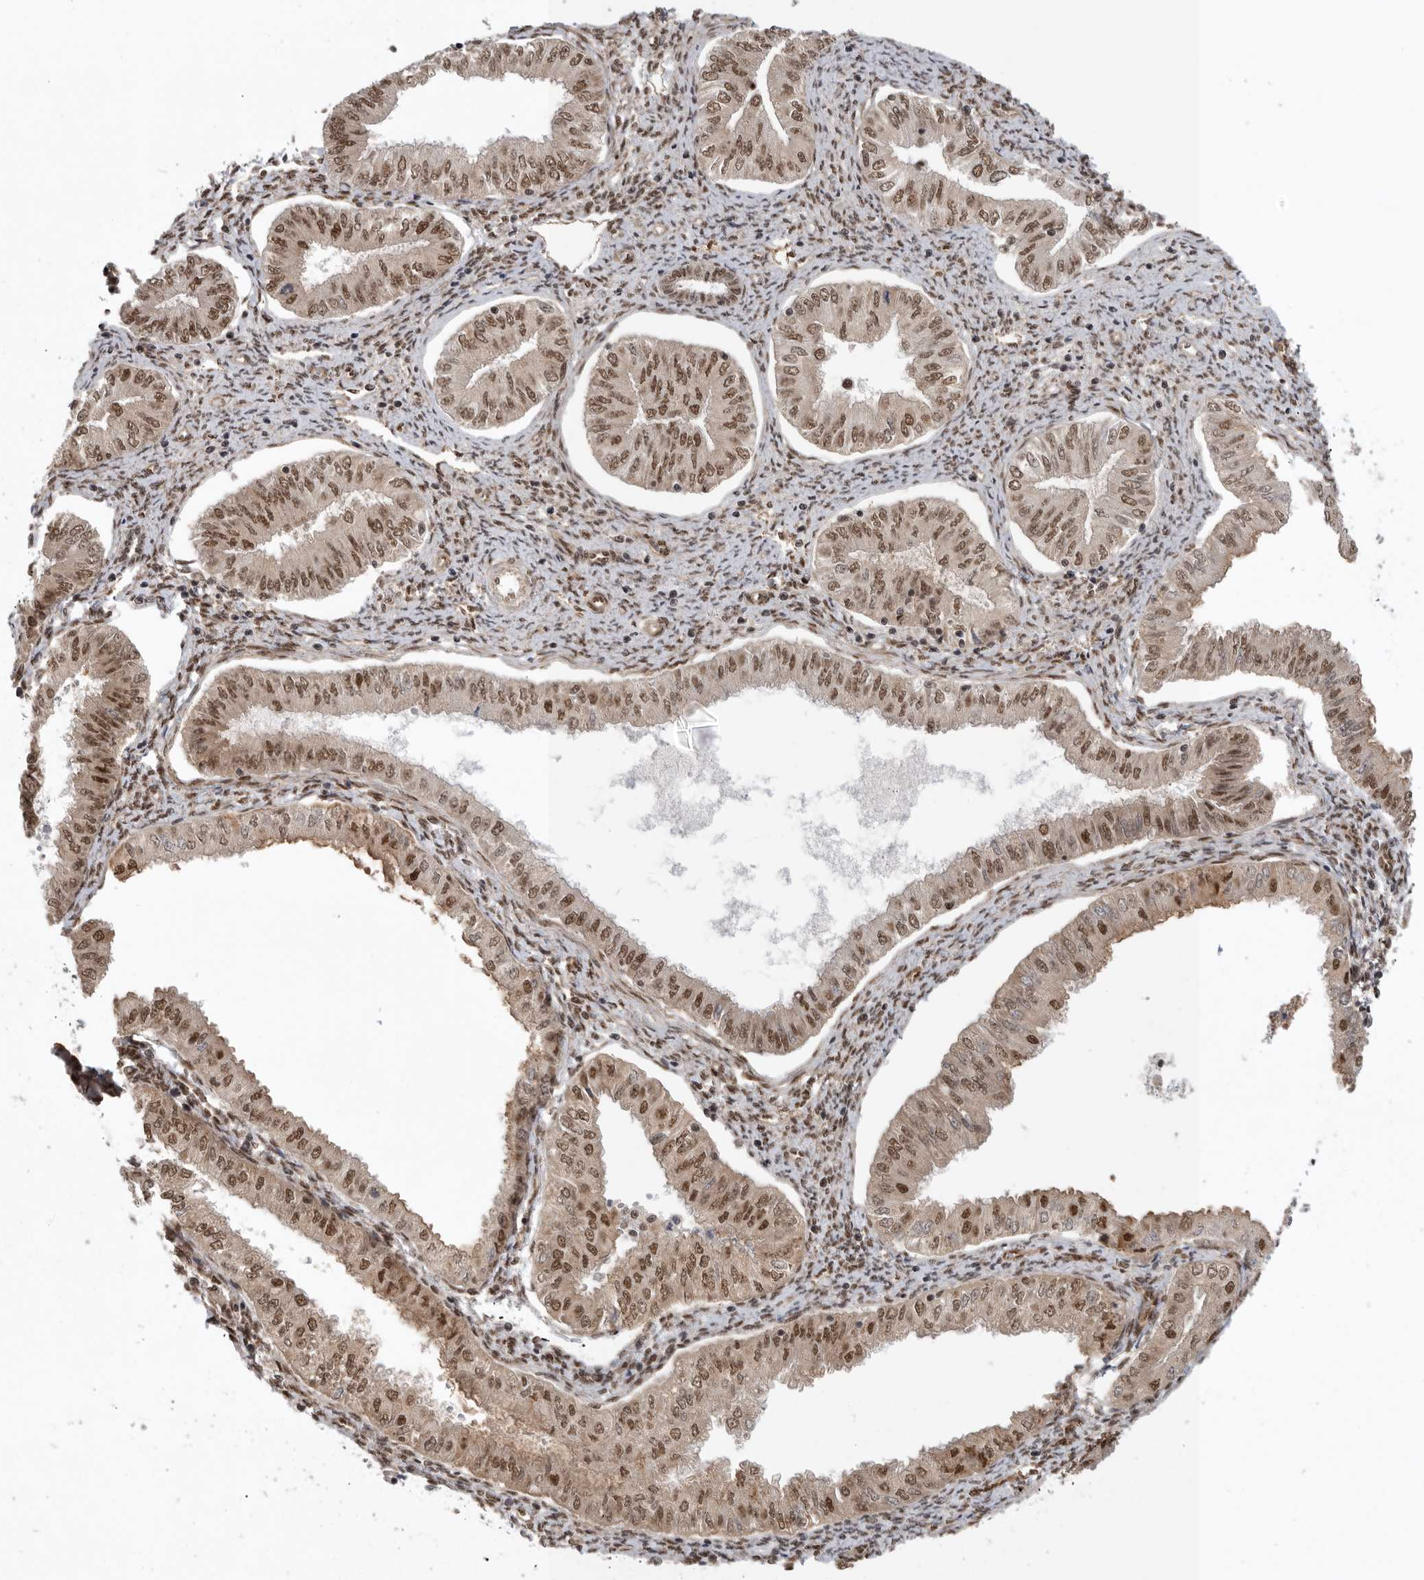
{"staining": {"intensity": "strong", "quantity": ">75%", "location": "nuclear"}, "tissue": "endometrial cancer", "cell_type": "Tumor cells", "image_type": "cancer", "snomed": [{"axis": "morphology", "description": "Normal tissue, NOS"}, {"axis": "morphology", "description": "Adenocarcinoma, NOS"}, {"axis": "topography", "description": "Endometrium"}], "caption": "A micrograph of human endometrial cancer stained for a protein shows strong nuclear brown staining in tumor cells.", "gene": "VPS50", "patient": {"sex": "female", "age": 53}}